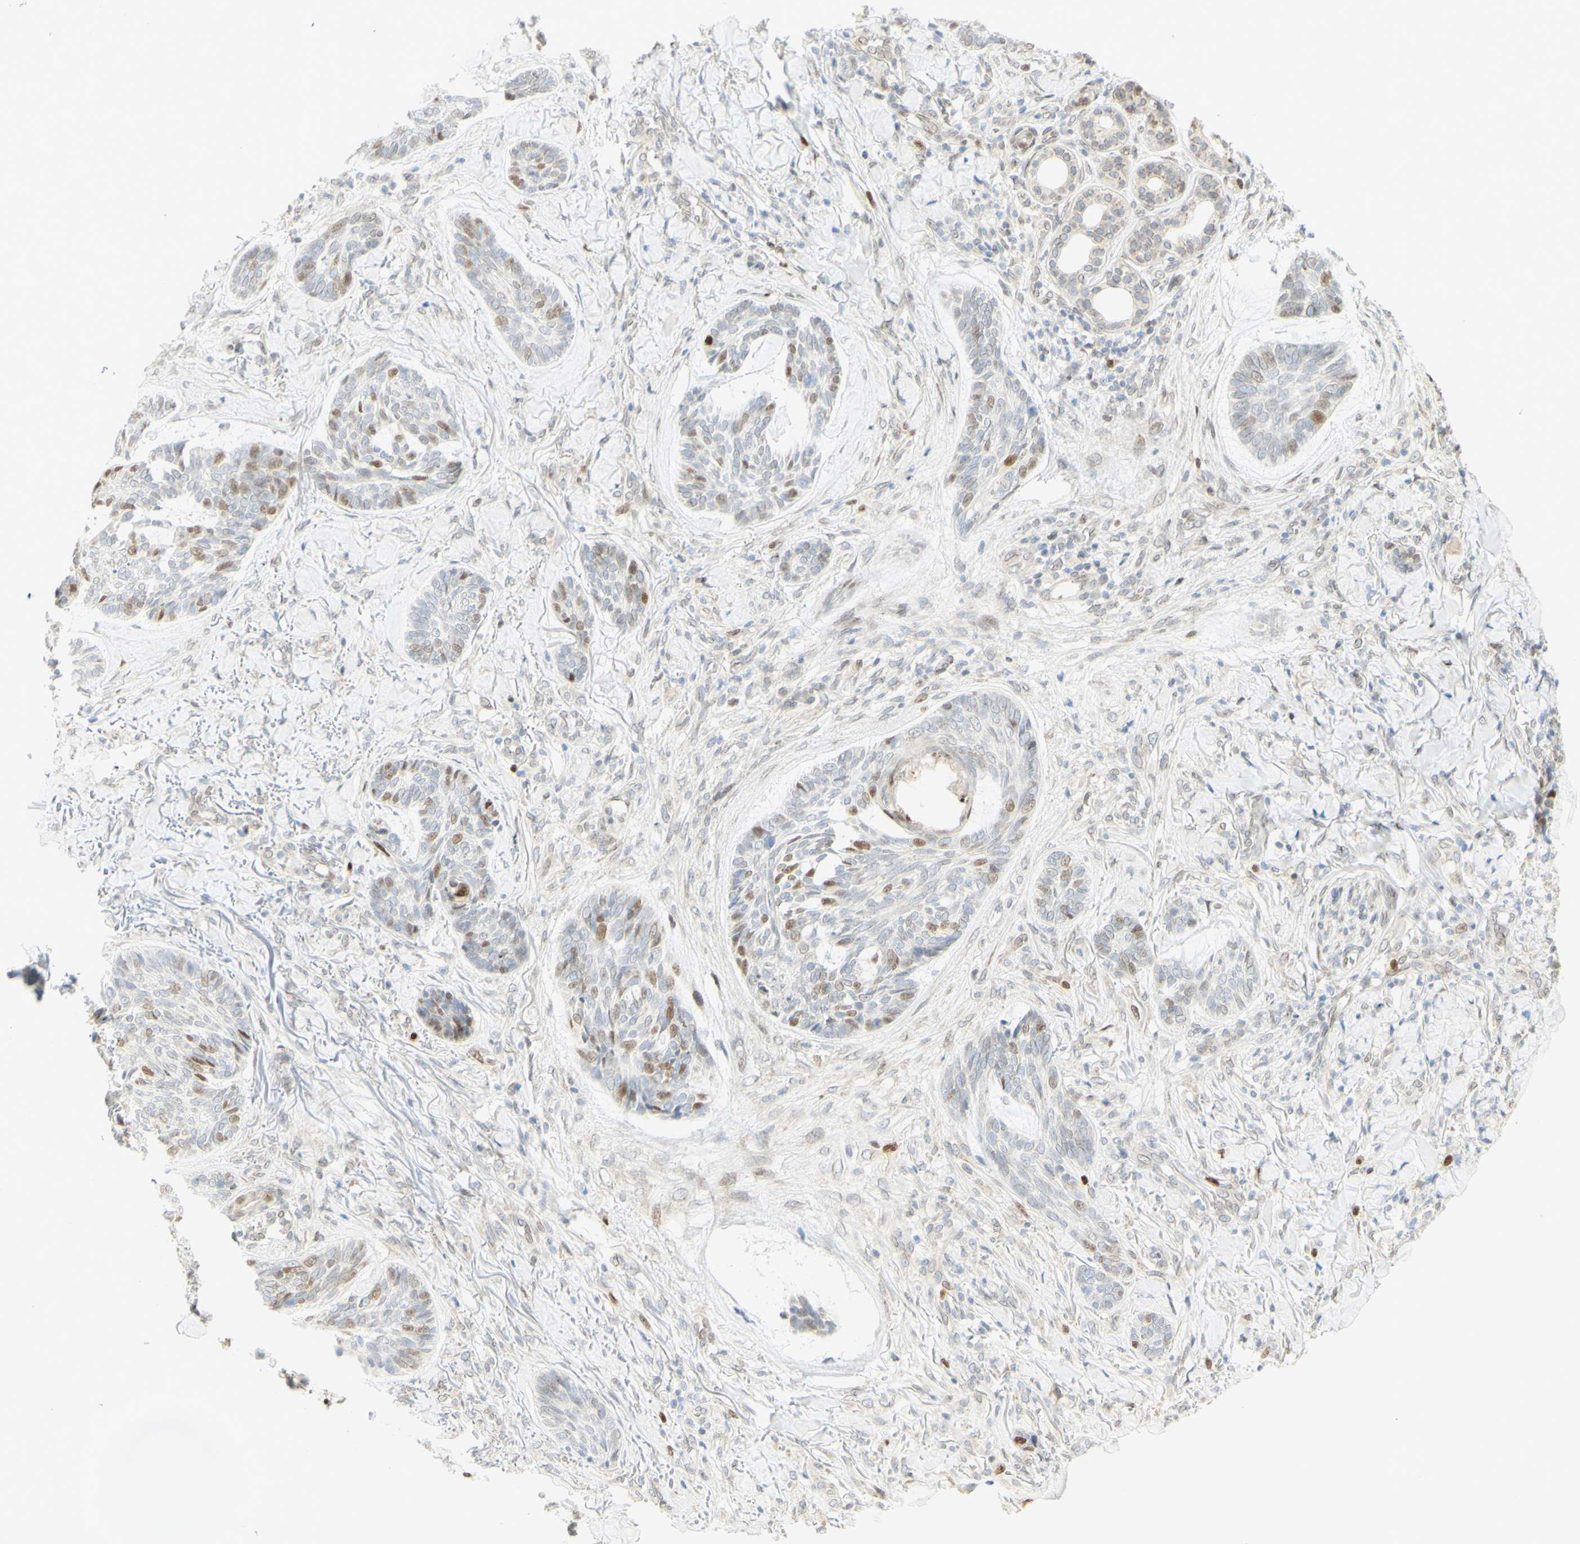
{"staining": {"intensity": "moderate", "quantity": "25%-75%", "location": "nuclear"}, "tissue": "skin cancer", "cell_type": "Tumor cells", "image_type": "cancer", "snomed": [{"axis": "morphology", "description": "Basal cell carcinoma"}, {"axis": "topography", "description": "Skin"}], "caption": "Moderate nuclear expression is appreciated in about 25%-75% of tumor cells in basal cell carcinoma (skin).", "gene": "E2F1", "patient": {"sex": "male", "age": 43}}